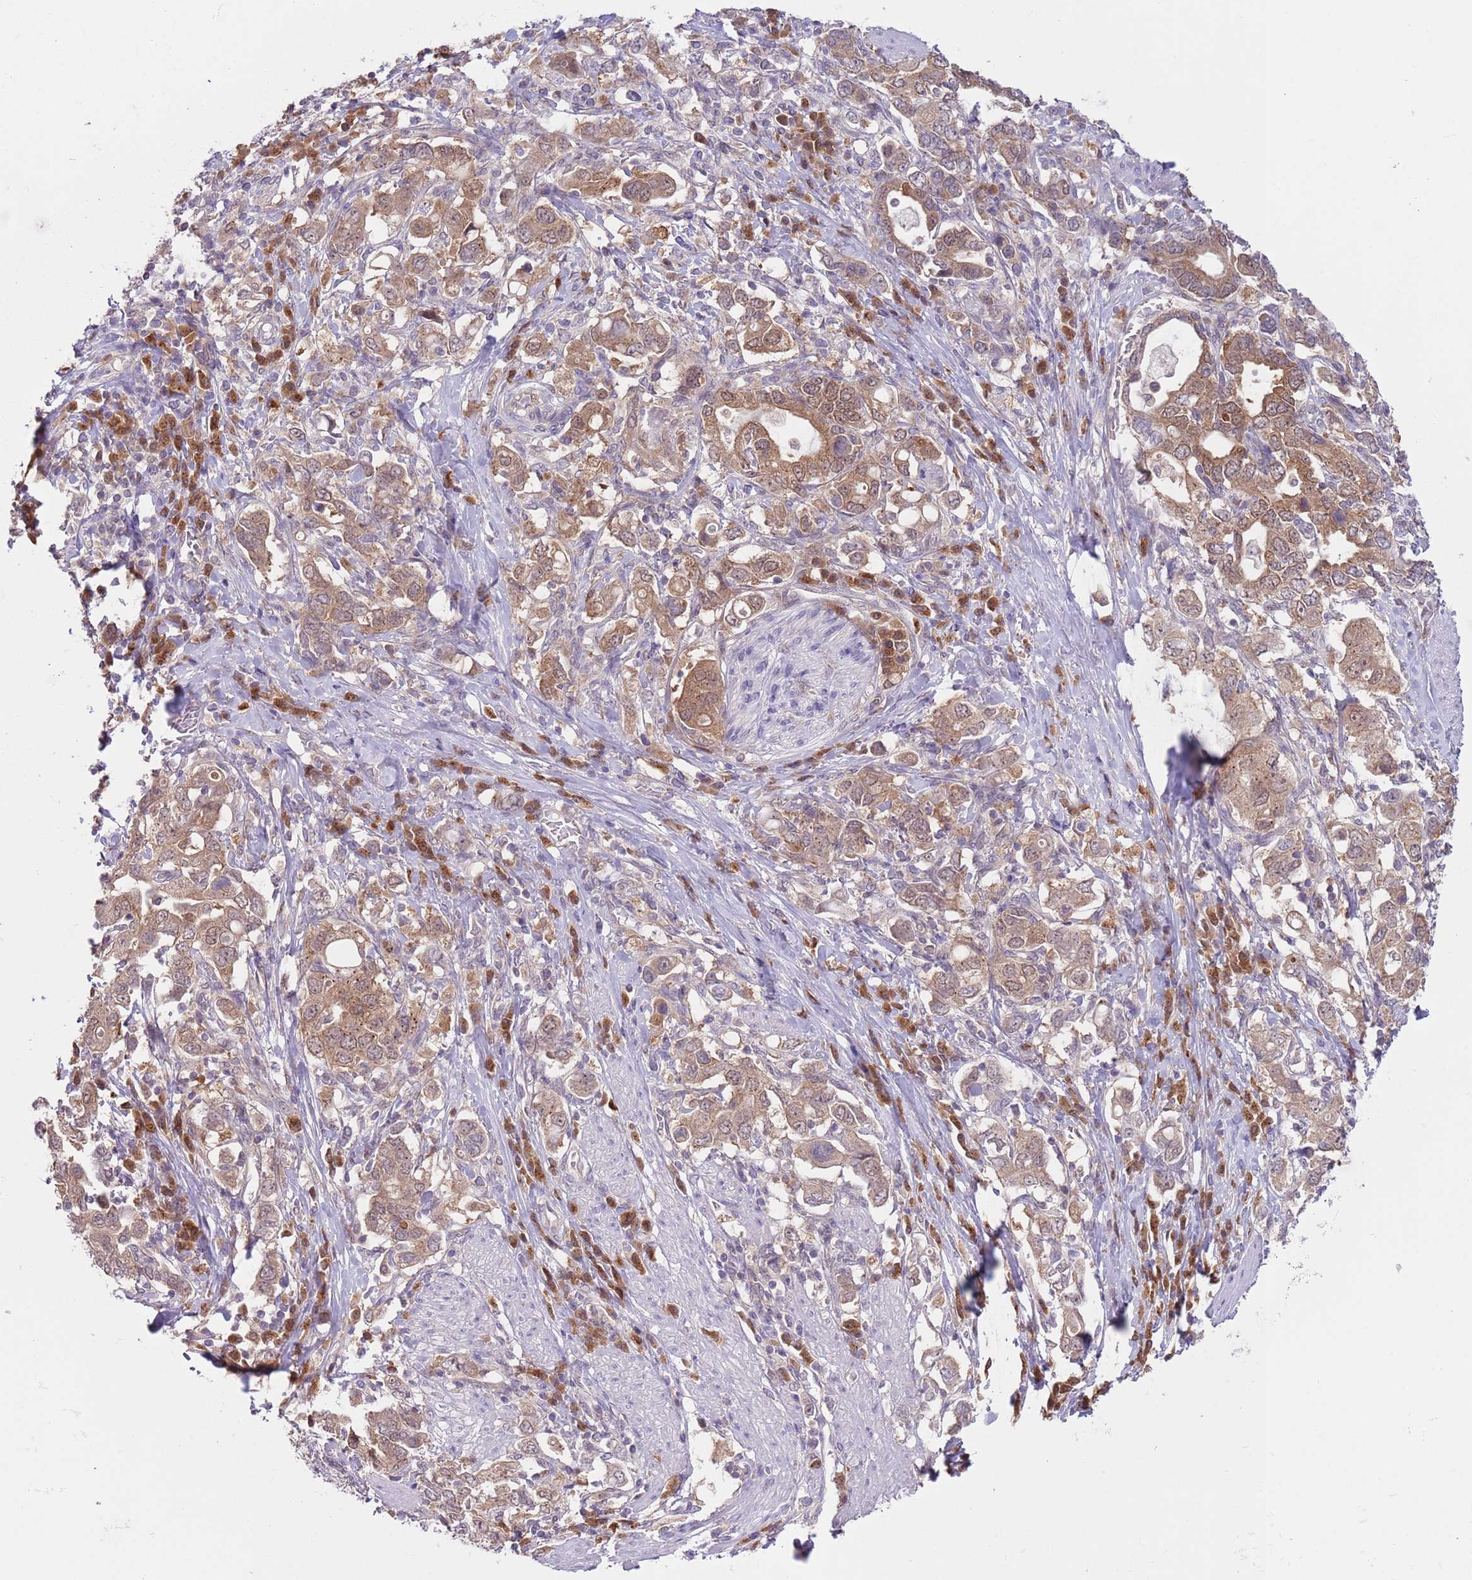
{"staining": {"intensity": "moderate", "quantity": ">75%", "location": "cytoplasmic/membranous"}, "tissue": "stomach cancer", "cell_type": "Tumor cells", "image_type": "cancer", "snomed": [{"axis": "morphology", "description": "Adenocarcinoma, NOS"}, {"axis": "topography", "description": "Stomach, upper"}, {"axis": "topography", "description": "Stomach"}], "caption": "About >75% of tumor cells in human stomach adenocarcinoma display moderate cytoplasmic/membranous protein staining as visualized by brown immunohistochemical staining.", "gene": "COPE", "patient": {"sex": "male", "age": 62}}